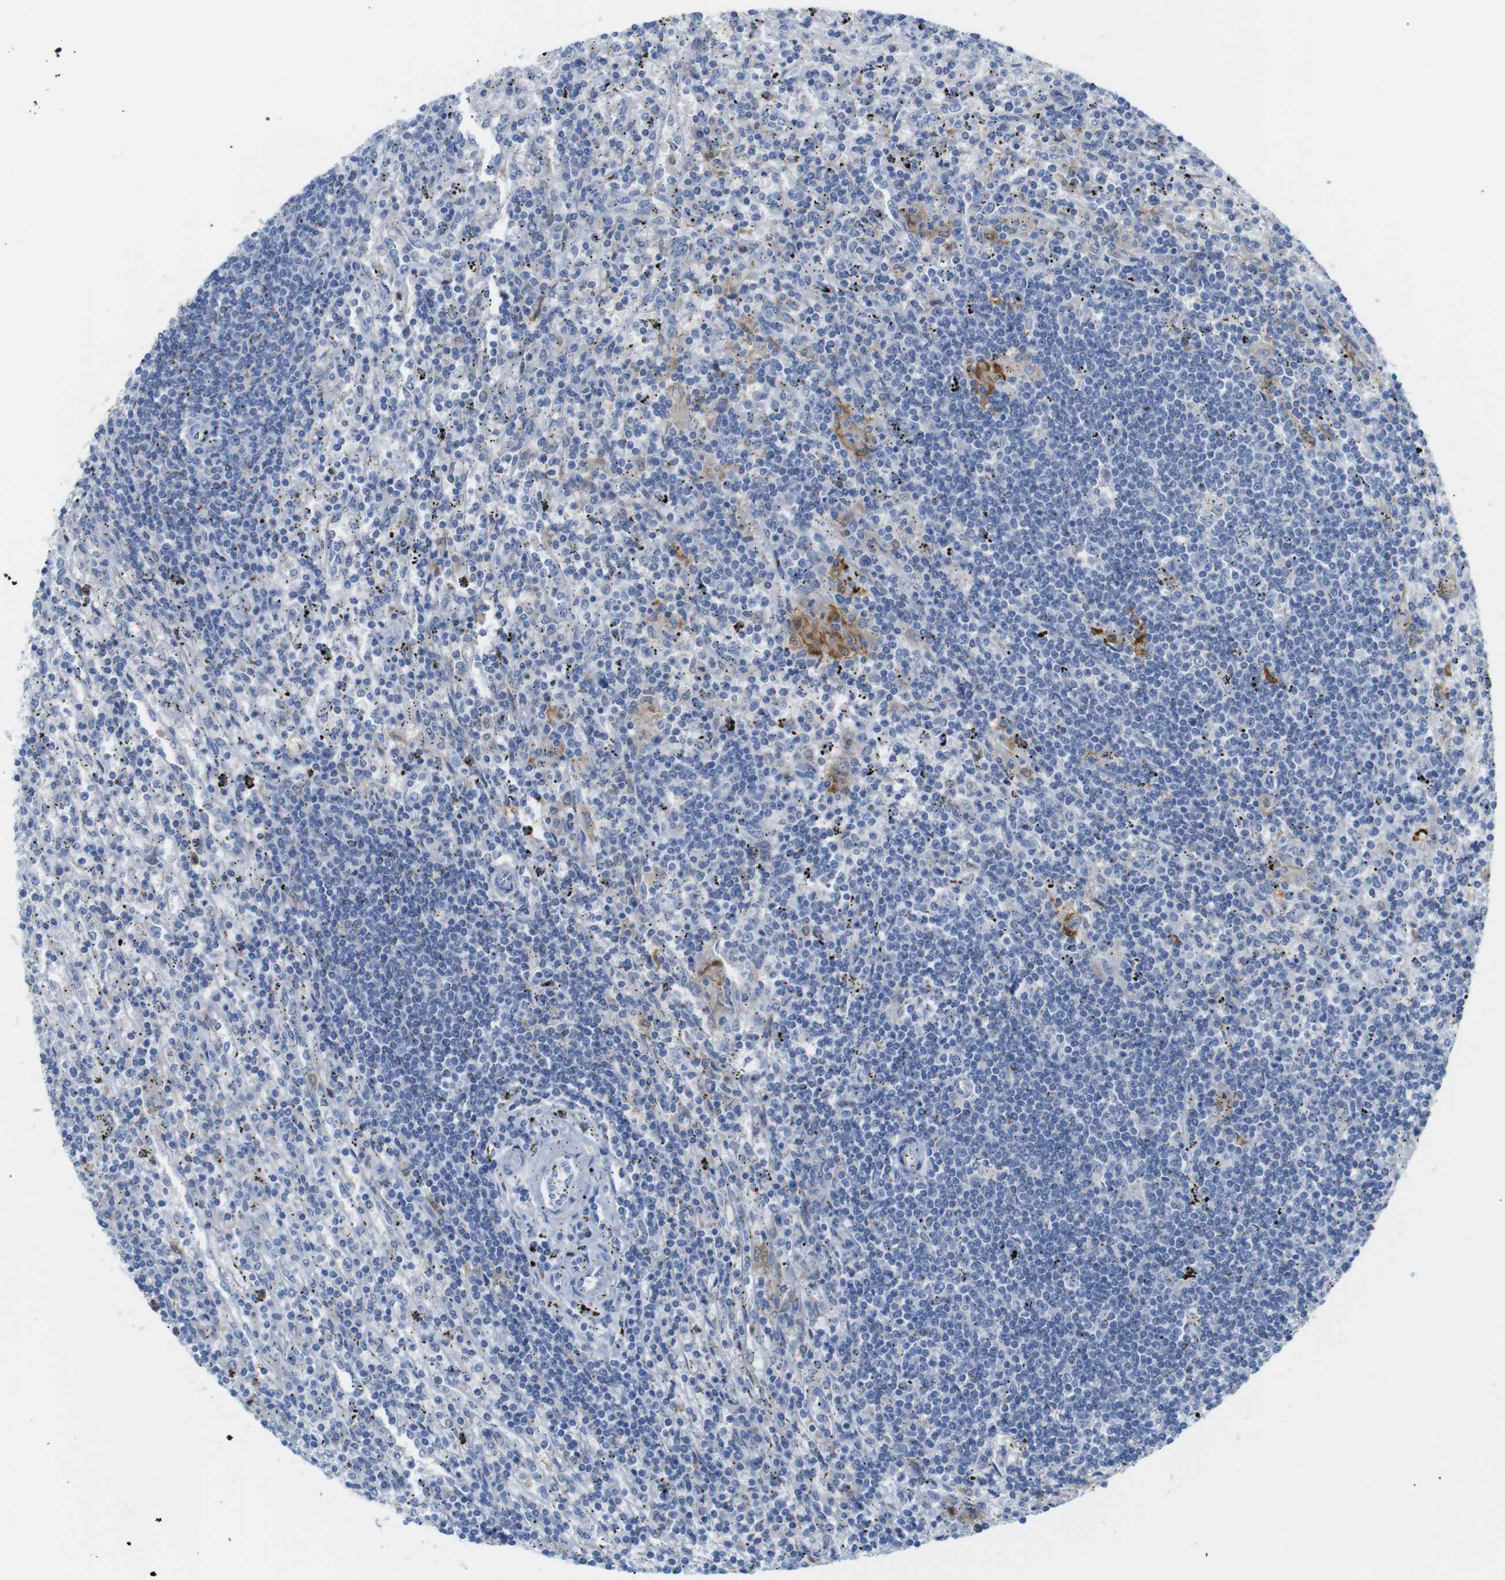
{"staining": {"intensity": "moderate", "quantity": "<25%", "location": "cytoplasmic/membranous"}, "tissue": "lymphoma", "cell_type": "Tumor cells", "image_type": "cancer", "snomed": [{"axis": "morphology", "description": "Malignant lymphoma, non-Hodgkin's type, Low grade"}, {"axis": "topography", "description": "Spleen"}], "caption": "There is low levels of moderate cytoplasmic/membranous expression in tumor cells of malignant lymphoma, non-Hodgkin's type (low-grade), as demonstrated by immunohistochemical staining (brown color).", "gene": "NEBL", "patient": {"sex": "male", "age": 76}}